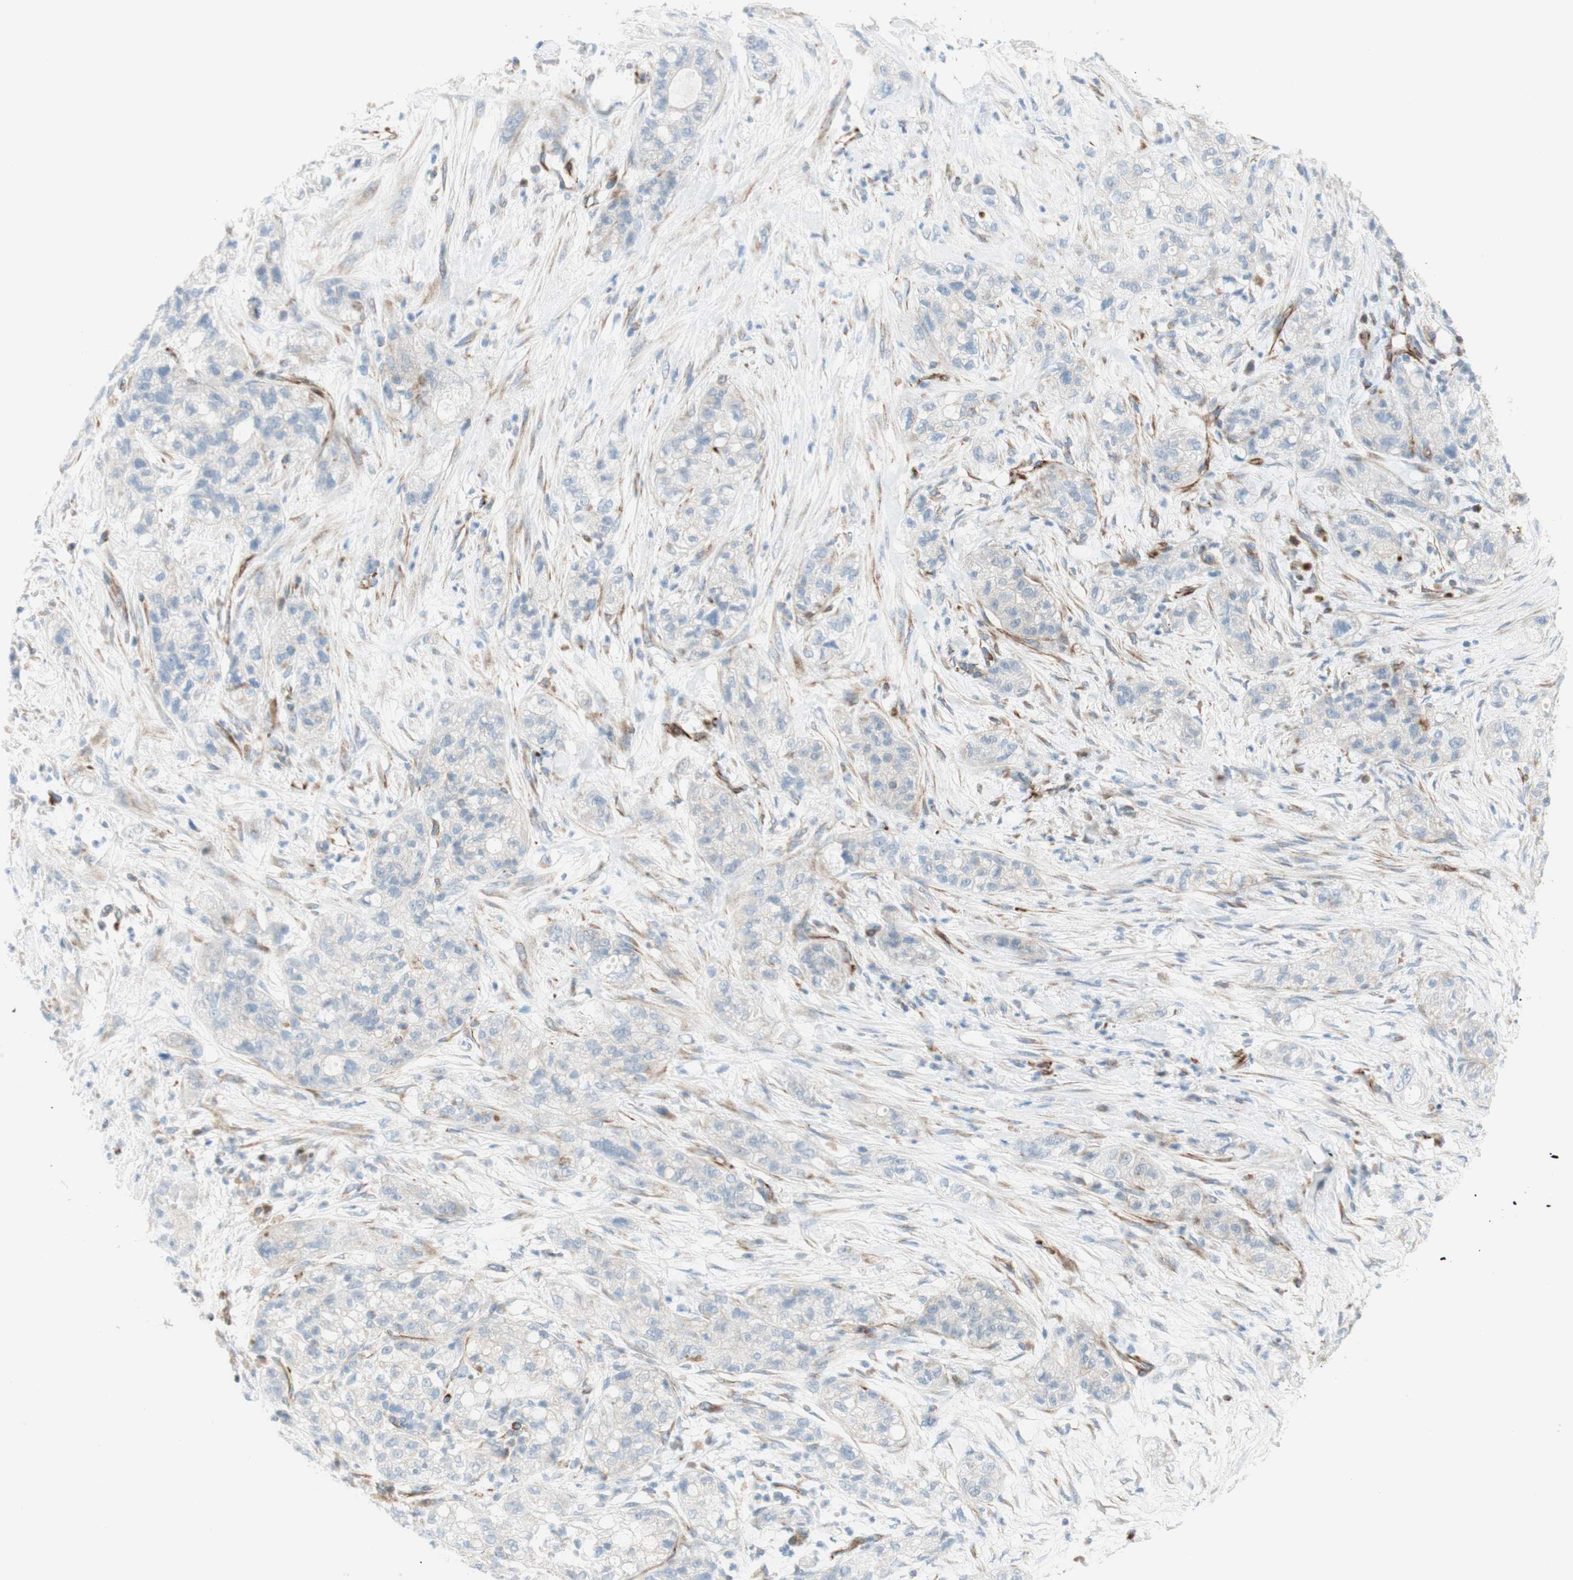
{"staining": {"intensity": "negative", "quantity": "none", "location": "none"}, "tissue": "pancreatic cancer", "cell_type": "Tumor cells", "image_type": "cancer", "snomed": [{"axis": "morphology", "description": "Adenocarcinoma, NOS"}, {"axis": "topography", "description": "Pancreas"}], "caption": "There is no significant positivity in tumor cells of adenocarcinoma (pancreatic).", "gene": "POU2AF1", "patient": {"sex": "female", "age": 78}}